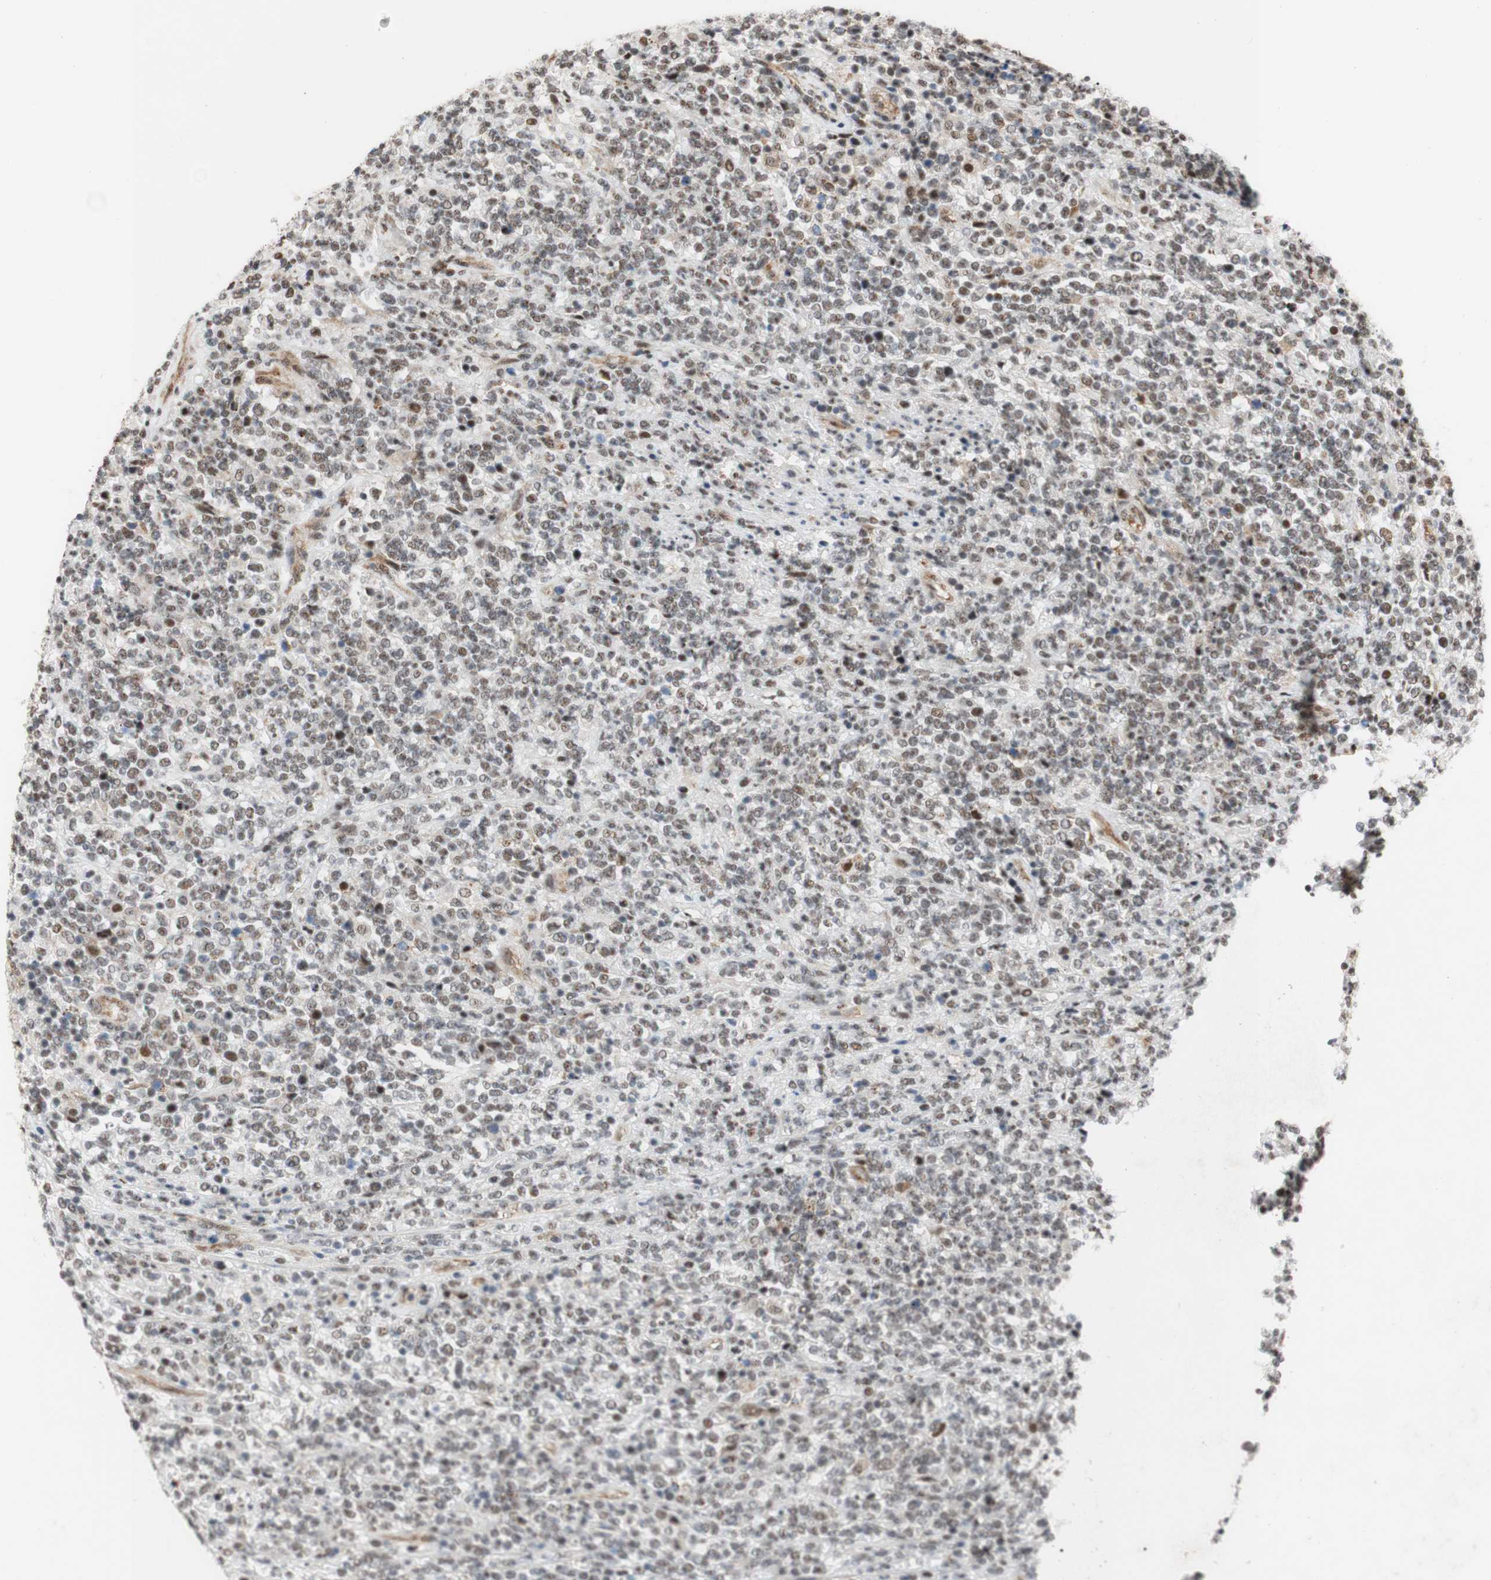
{"staining": {"intensity": "negative", "quantity": "none", "location": "none"}, "tissue": "lymphoma", "cell_type": "Tumor cells", "image_type": "cancer", "snomed": [{"axis": "morphology", "description": "Malignant lymphoma, non-Hodgkin's type, High grade"}, {"axis": "topography", "description": "Soft tissue"}], "caption": "Immunohistochemical staining of human malignant lymphoma, non-Hodgkin's type (high-grade) exhibits no significant staining in tumor cells.", "gene": "SAP18", "patient": {"sex": "male", "age": 18}}